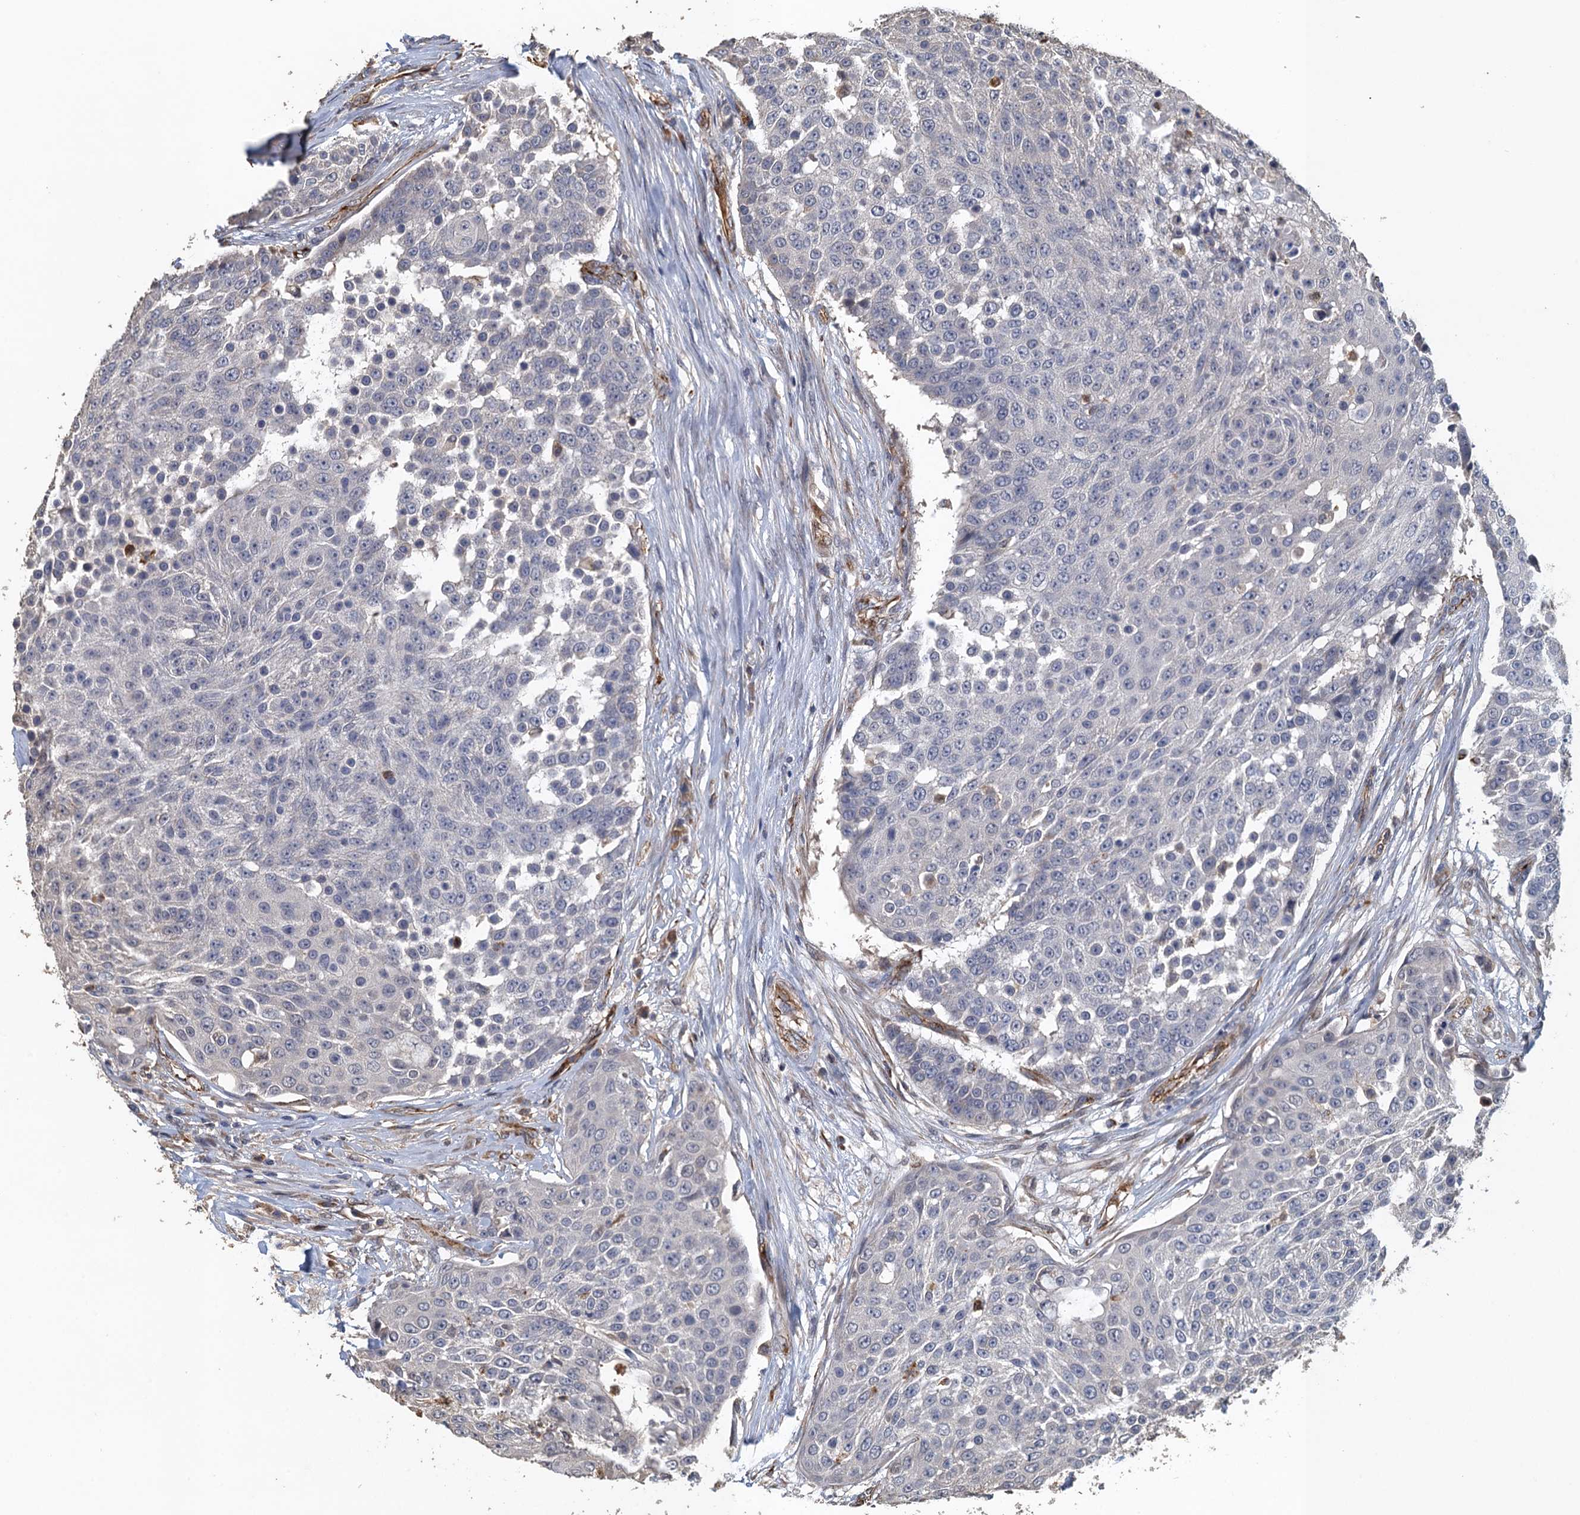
{"staining": {"intensity": "negative", "quantity": "none", "location": "none"}, "tissue": "urothelial cancer", "cell_type": "Tumor cells", "image_type": "cancer", "snomed": [{"axis": "morphology", "description": "Urothelial carcinoma, High grade"}, {"axis": "topography", "description": "Urinary bladder"}], "caption": "This is an immunohistochemistry histopathology image of human urothelial cancer. There is no expression in tumor cells.", "gene": "ACSBG1", "patient": {"sex": "female", "age": 63}}